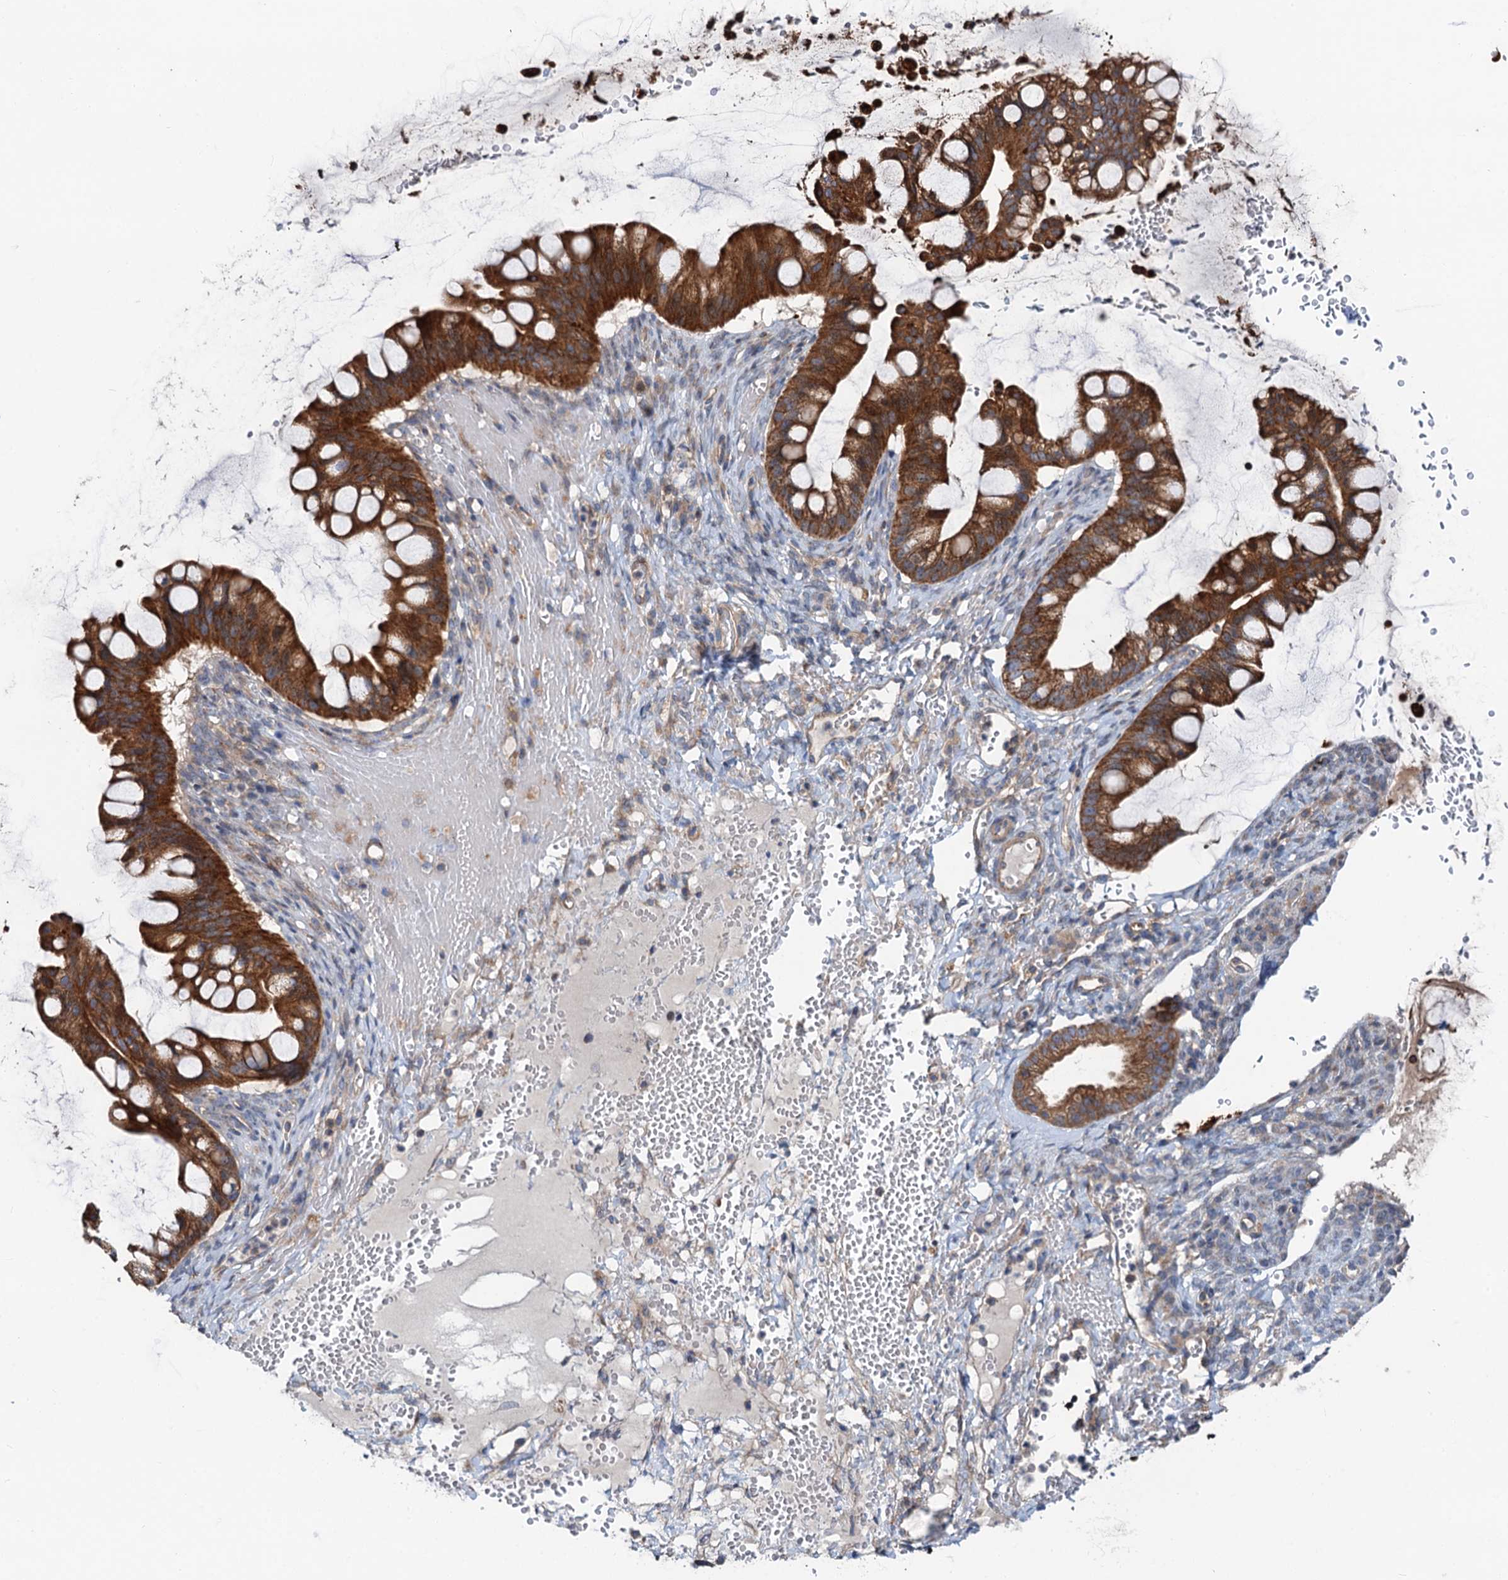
{"staining": {"intensity": "strong", "quantity": ">75%", "location": "cytoplasmic/membranous"}, "tissue": "ovarian cancer", "cell_type": "Tumor cells", "image_type": "cancer", "snomed": [{"axis": "morphology", "description": "Cystadenocarcinoma, mucinous, NOS"}, {"axis": "topography", "description": "Ovary"}], "caption": "This is a histology image of IHC staining of mucinous cystadenocarcinoma (ovarian), which shows strong positivity in the cytoplasmic/membranous of tumor cells.", "gene": "ANKRD26", "patient": {"sex": "female", "age": 73}}